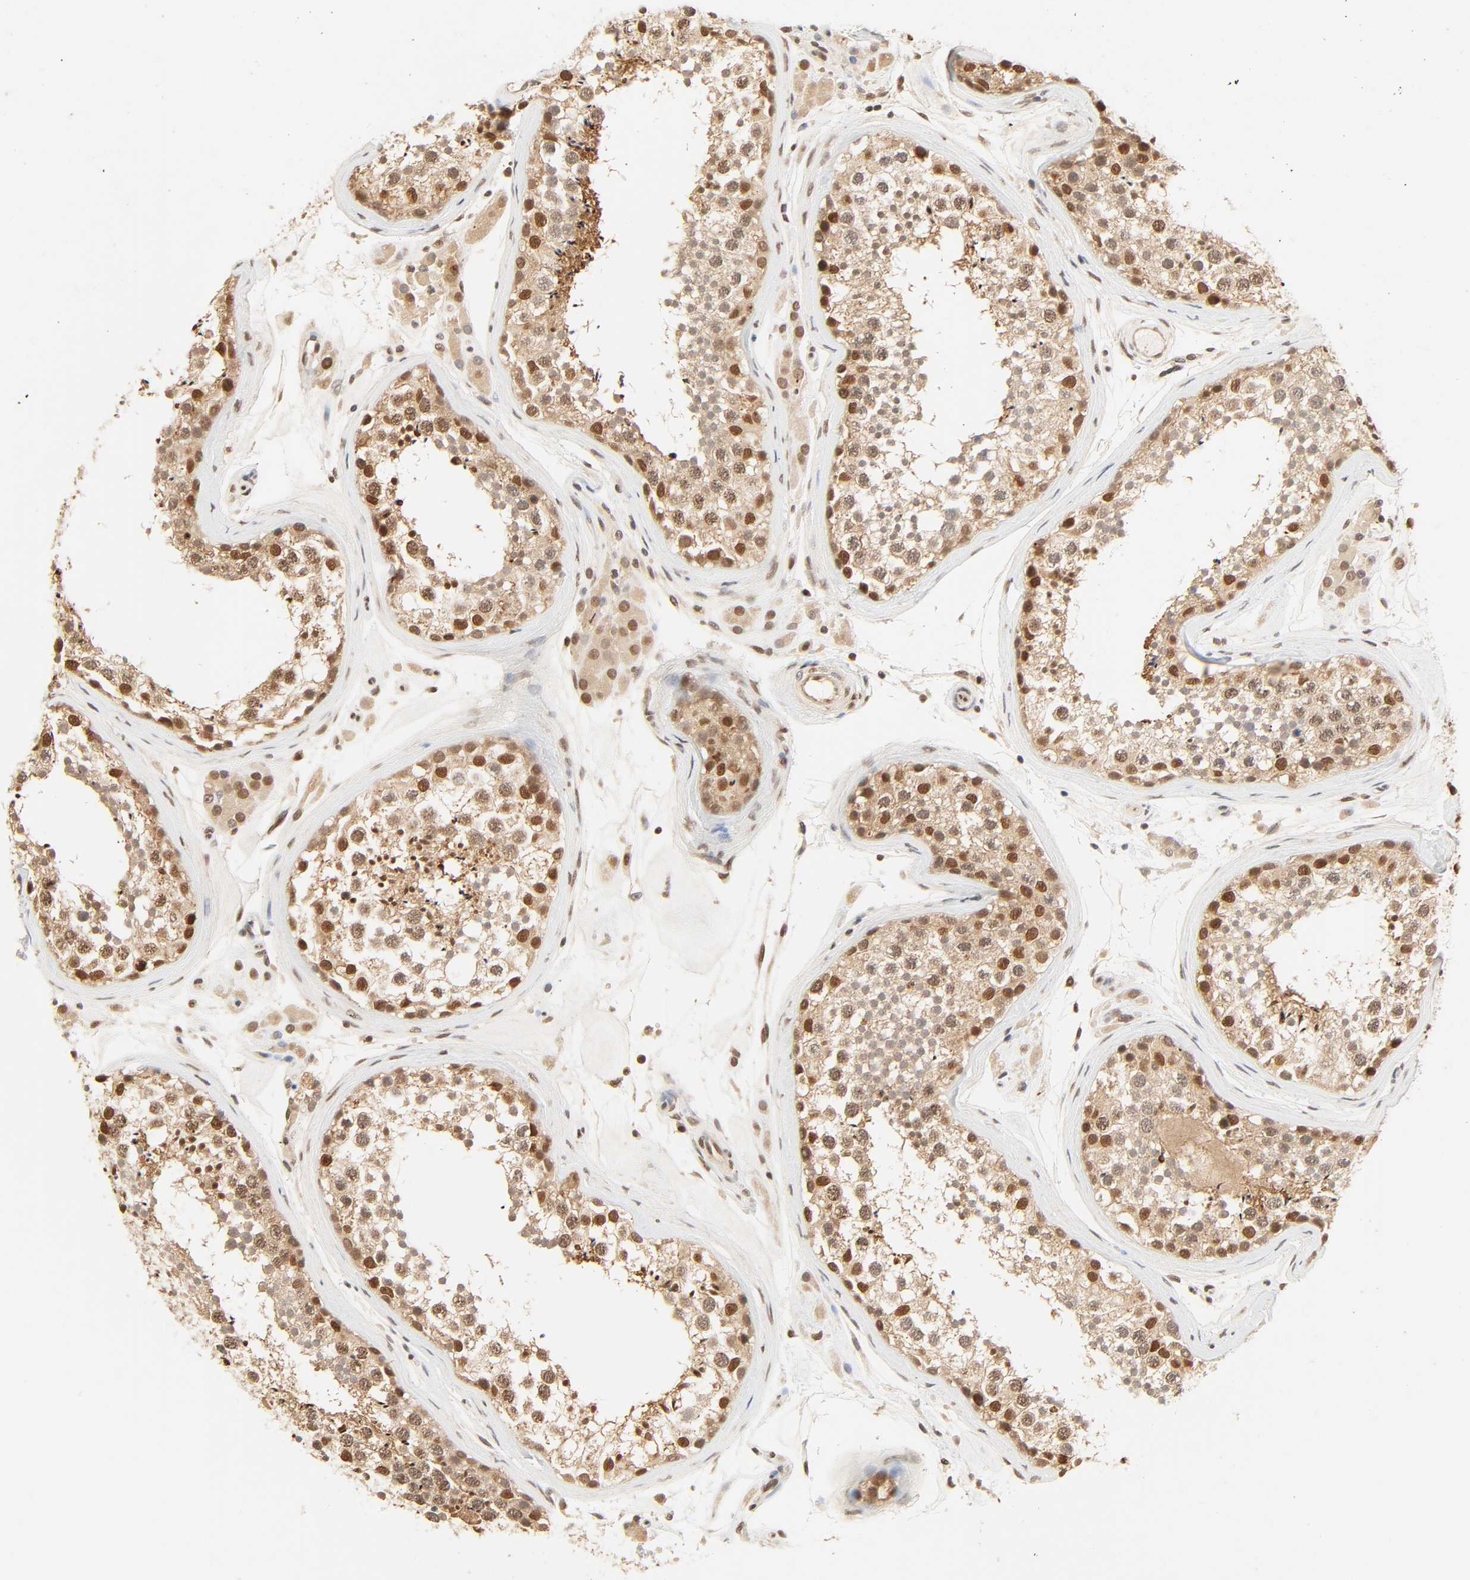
{"staining": {"intensity": "moderate", "quantity": "25%-75%", "location": "cytoplasmic/membranous,nuclear"}, "tissue": "testis", "cell_type": "Cells in seminiferous ducts", "image_type": "normal", "snomed": [{"axis": "morphology", "description": "Normal tissue, NOS"}, {"axis": "topography", "description": "Testis"}], "caption": "Immunohistochemical staining of benign human testis reveals medium levels of moderate cytoplasmic/membranous,nuclear expression in approximately 25%-75% of cells in seminiferous ducts.", "gene": "UBC", "patient": {"sex": "male", "age": 46}}